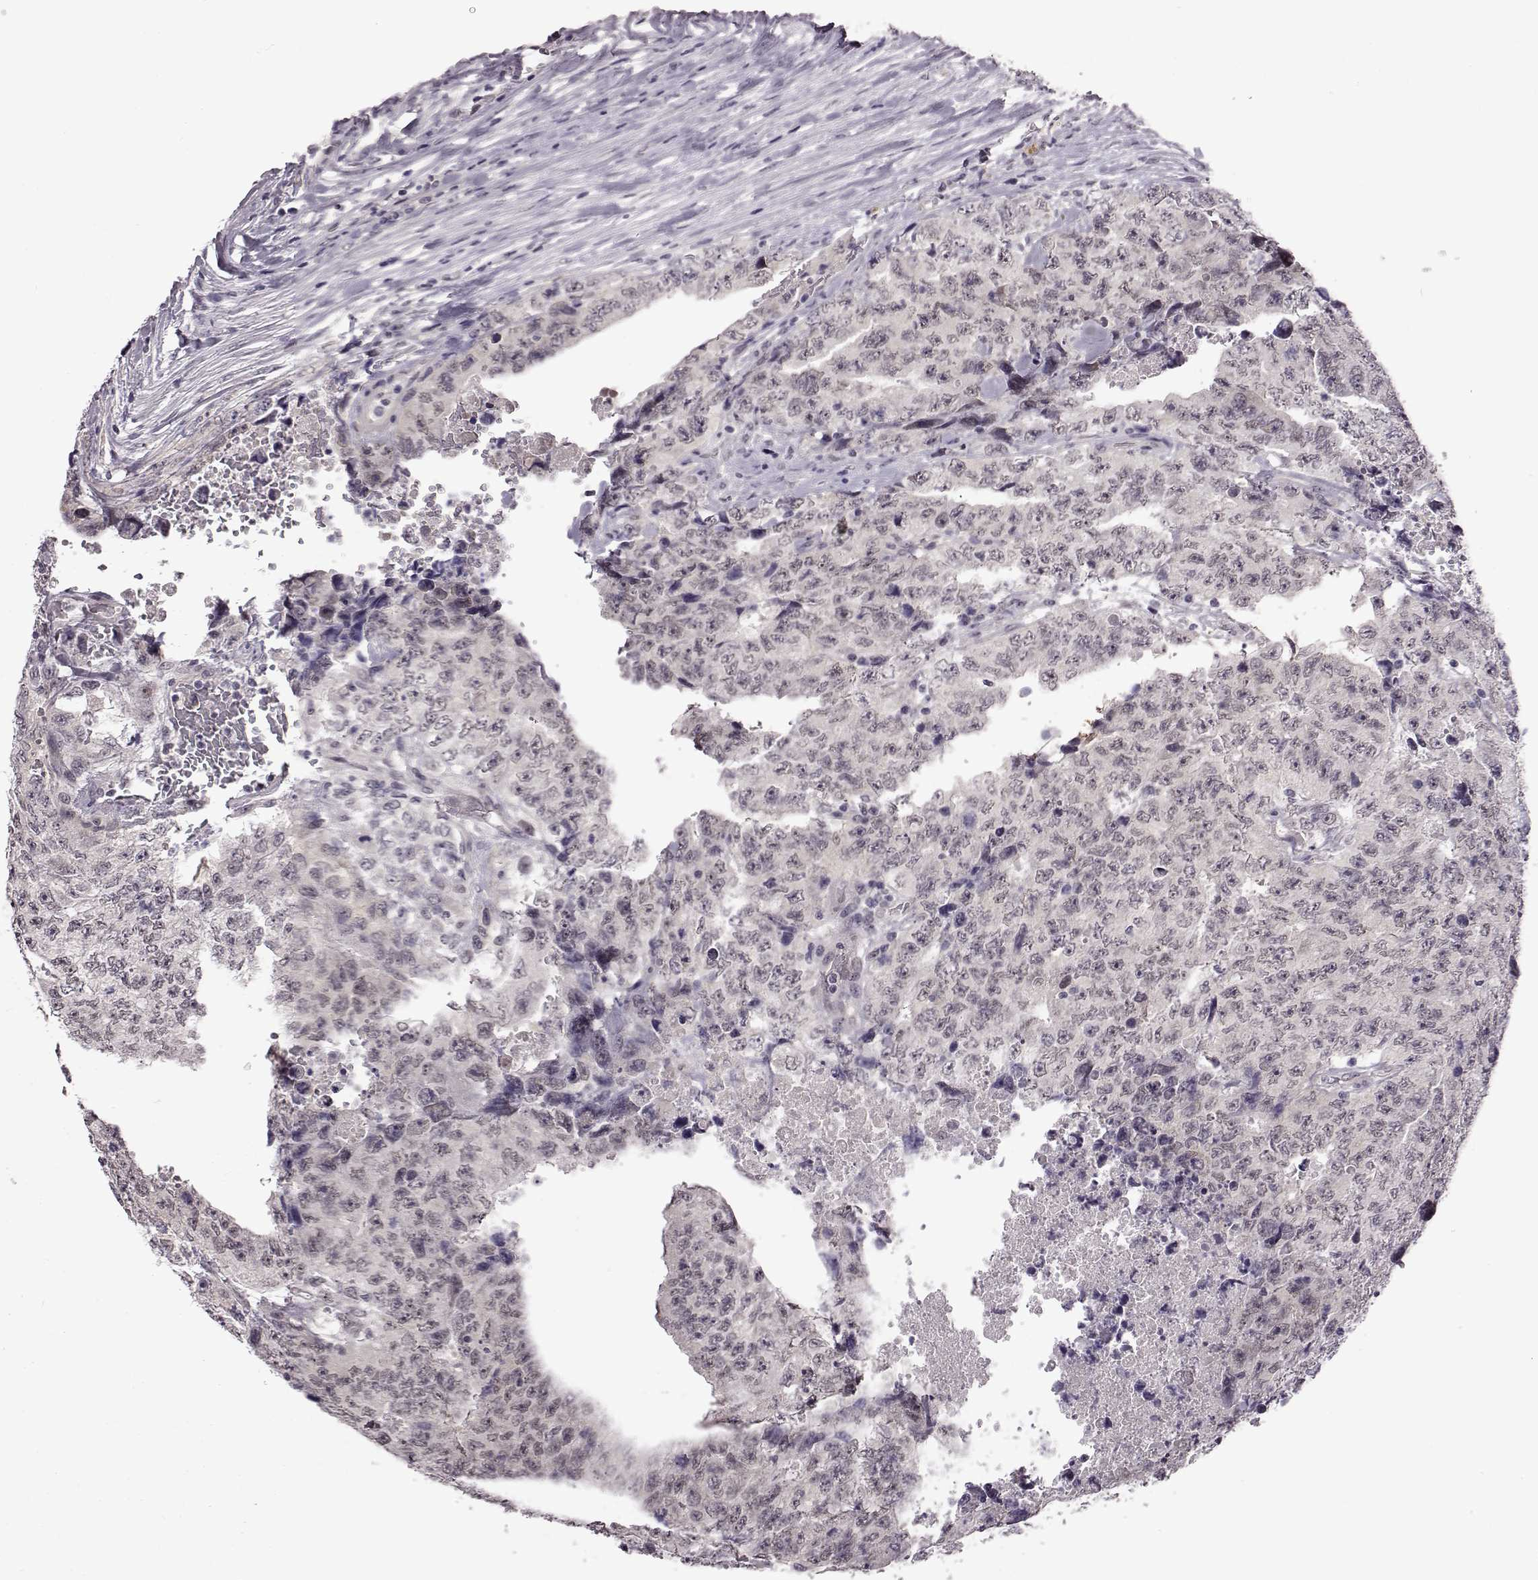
{"staining": {"intensity": "negative", "quantity": "none", "location": "none"}, "tissue": "testis cancer", "cell_type": "Tumor cells", "image_type": "cancer", "snomed": [{"axis": "morphology", "description": "Carcinoma, Embryonal, NOS"}, {"axis": "topography", "description": "Testis"}], "caption": "Immunohistochemical staining of testis embryonal carcinoma reveals no significant expression in tumor cells. (DAB (3,3'-diaminobenzidine) immunohistochemistry (IHC), high magnification).", "gene": "C10orf62", "patient": {"sex": "male", "age": 24}}